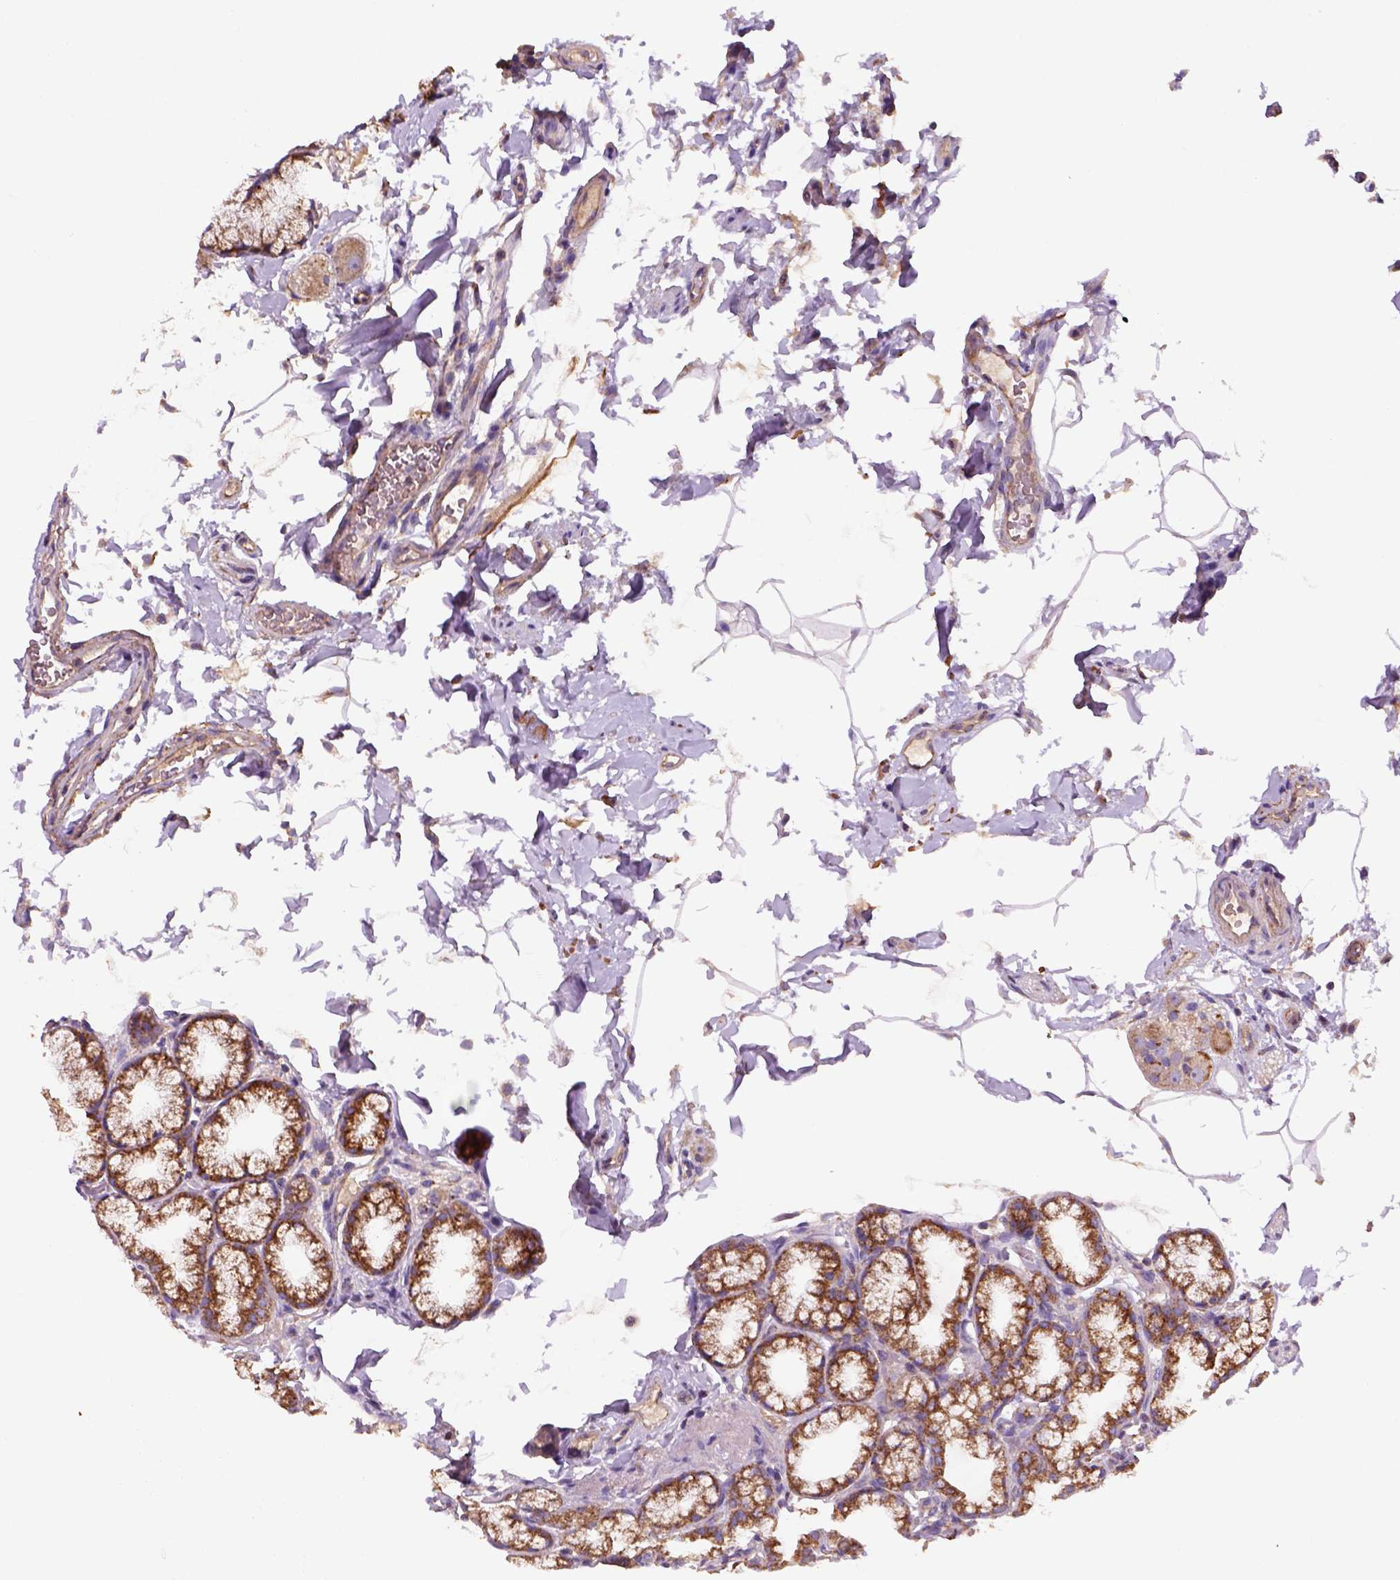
{"staining": {"intensity": "strong", "quantity": ">75%", "location": "cytoplasmic/membranous"}, "tissue": "duodenum", "cell_type": "Glandular cells", "image_type": "normal", "snomed": [{"axis": "morphology", "description": "Normal tissue, NOS"}, {"axis": "topography", "description": "Pancreas"}, {"axis": "topography", "description": "Duodenum"}], "caption": "Duodenum stained for a protein (brown) exhibits strong cytoplasmic/membranous positive expression in approximately >75% of glandular cells.", "gene": "WARS2", "patient": {"sex": "male", "age": 59}}